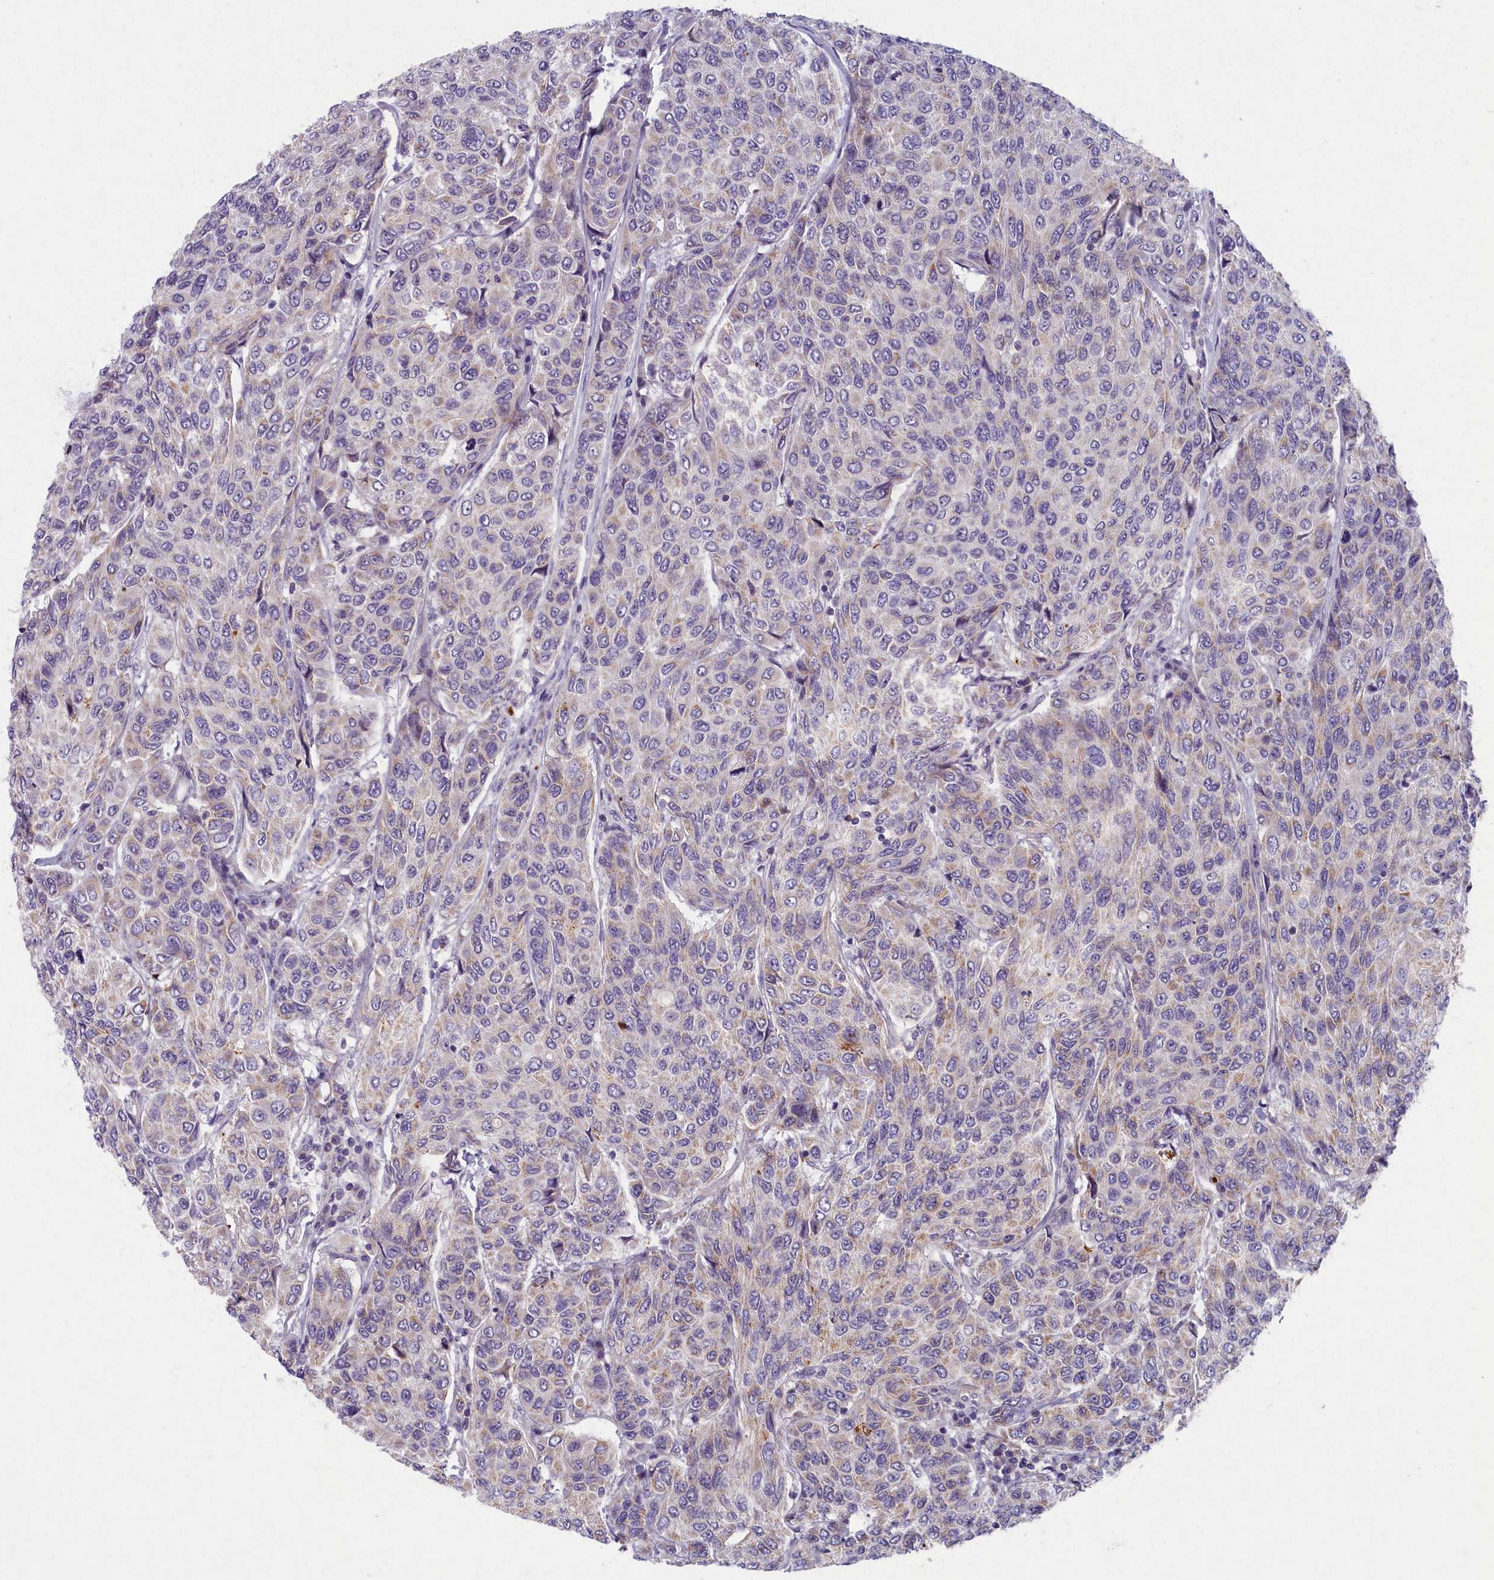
{"staining": {"intensity": "weak", "quantity": "25%-75%", "location": "cytoplasmic/membranous"}, "tissue": "breast cancer", "cell_type": "Tumor cells", "image_type": "cancer", "snomed": [{"axis": "morphology", "description": "Duct carcinoma"}, {"axis": "topography", "description": "Breast"}], "caption": "DAB immunohistochemical staining of infiltrating ductal carcinoma (breast) reveals weak cytoplasmic/membranous protein expression in approximately 25%-75% of tumor cells.", "gene": "MRPS25", "patient": {"sex": "female", "age": 55}}